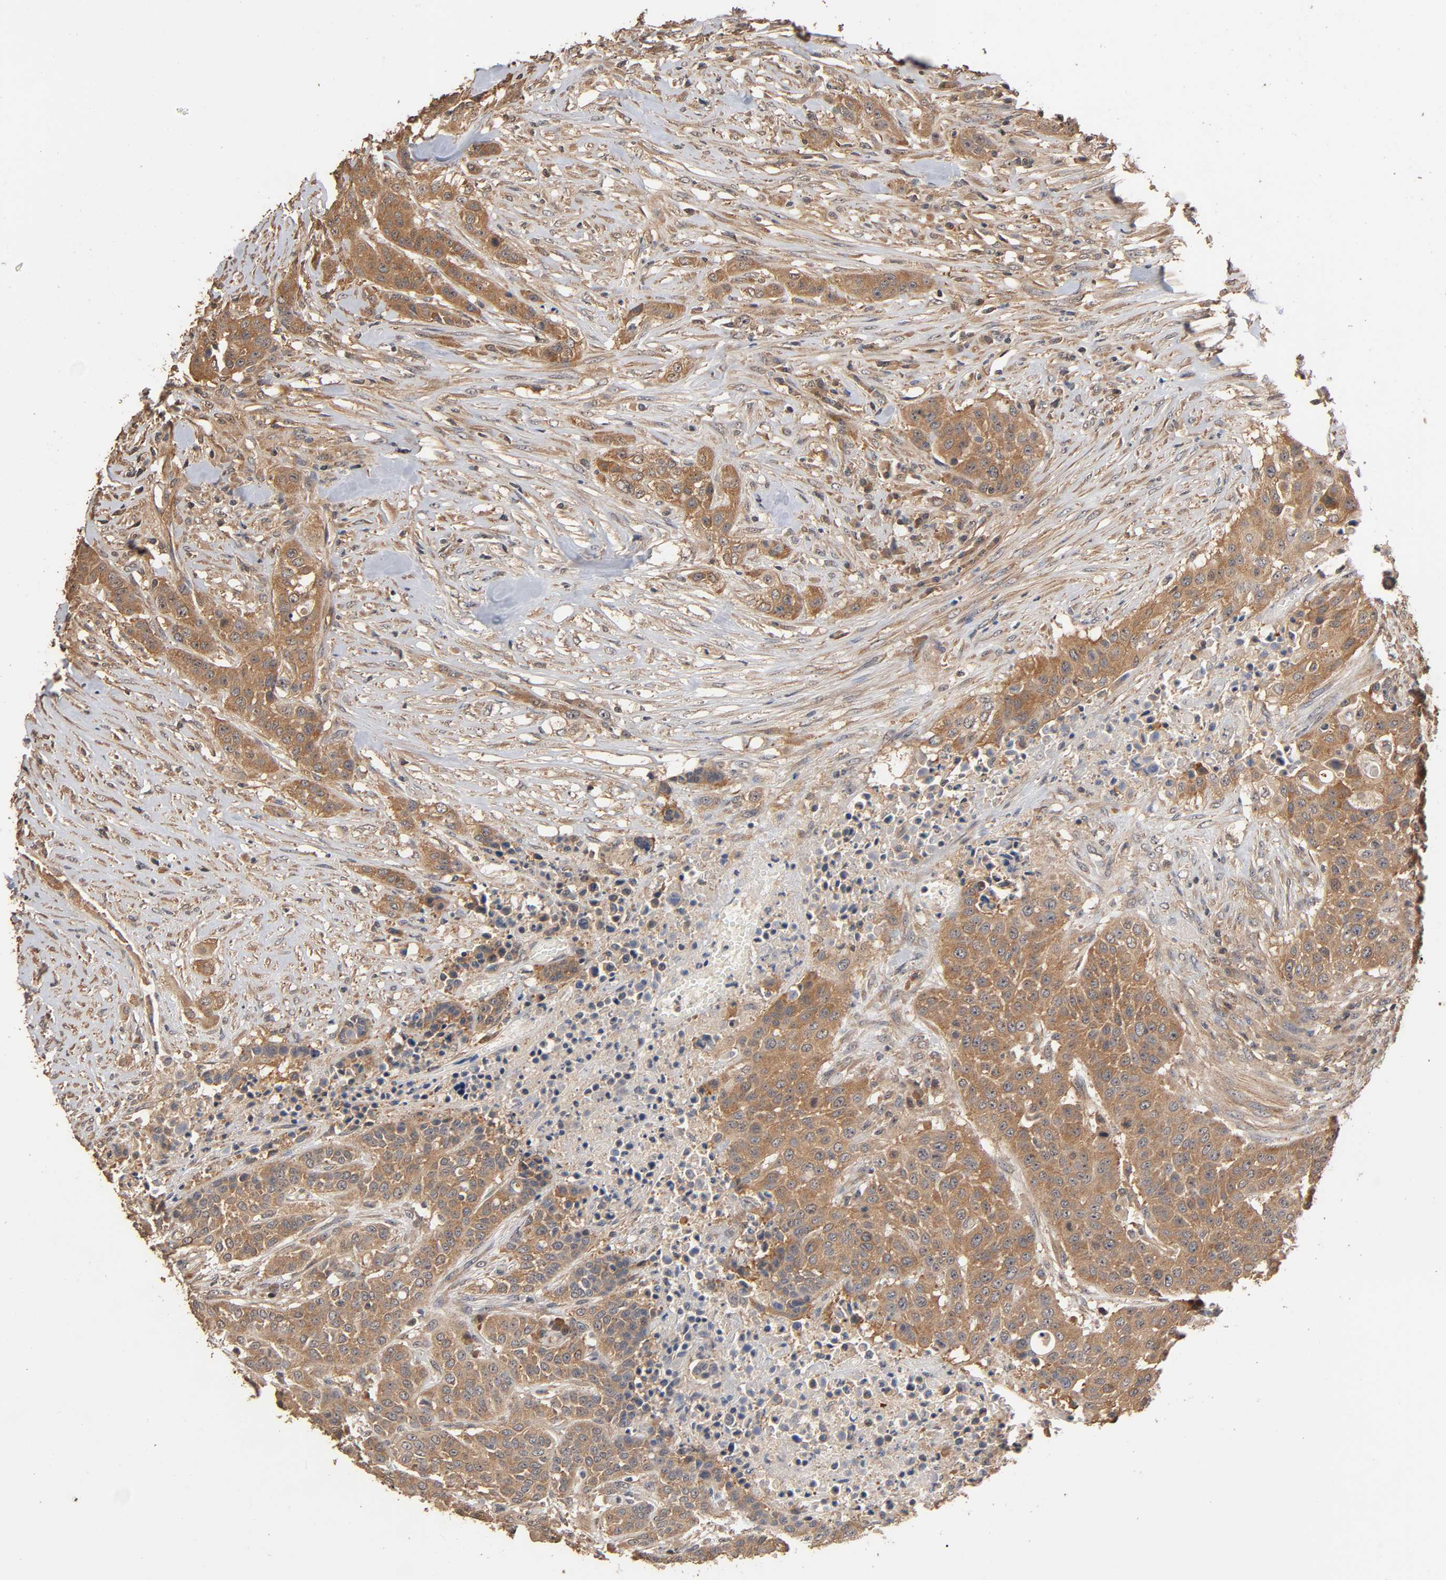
{"staining": {"intensity": "moderate", "quantity": ">75%", "location": "cytoplasmic/membranous"}, "tissue": "urothelial cancer", "cell_type": "Tumor cells", "image_type": "cancer", "snomed": [{"axis": "morphology", "description": "Urothelial carcinoma, High grade"}, {"axis": "topography", "description": "Urinary bladder"}], "caption": "Protein staining reveals moderate cytoplasmic/membranous staining in about >75% of tumor cells in high-grade urothelial carcinoma. (DAB (3,3'-diaminobenzidine) = brown stain, brightfield microscopy at high magnification).", "gene": "ARHGEF7", "patient": {"sex": "male", "age": 74}}